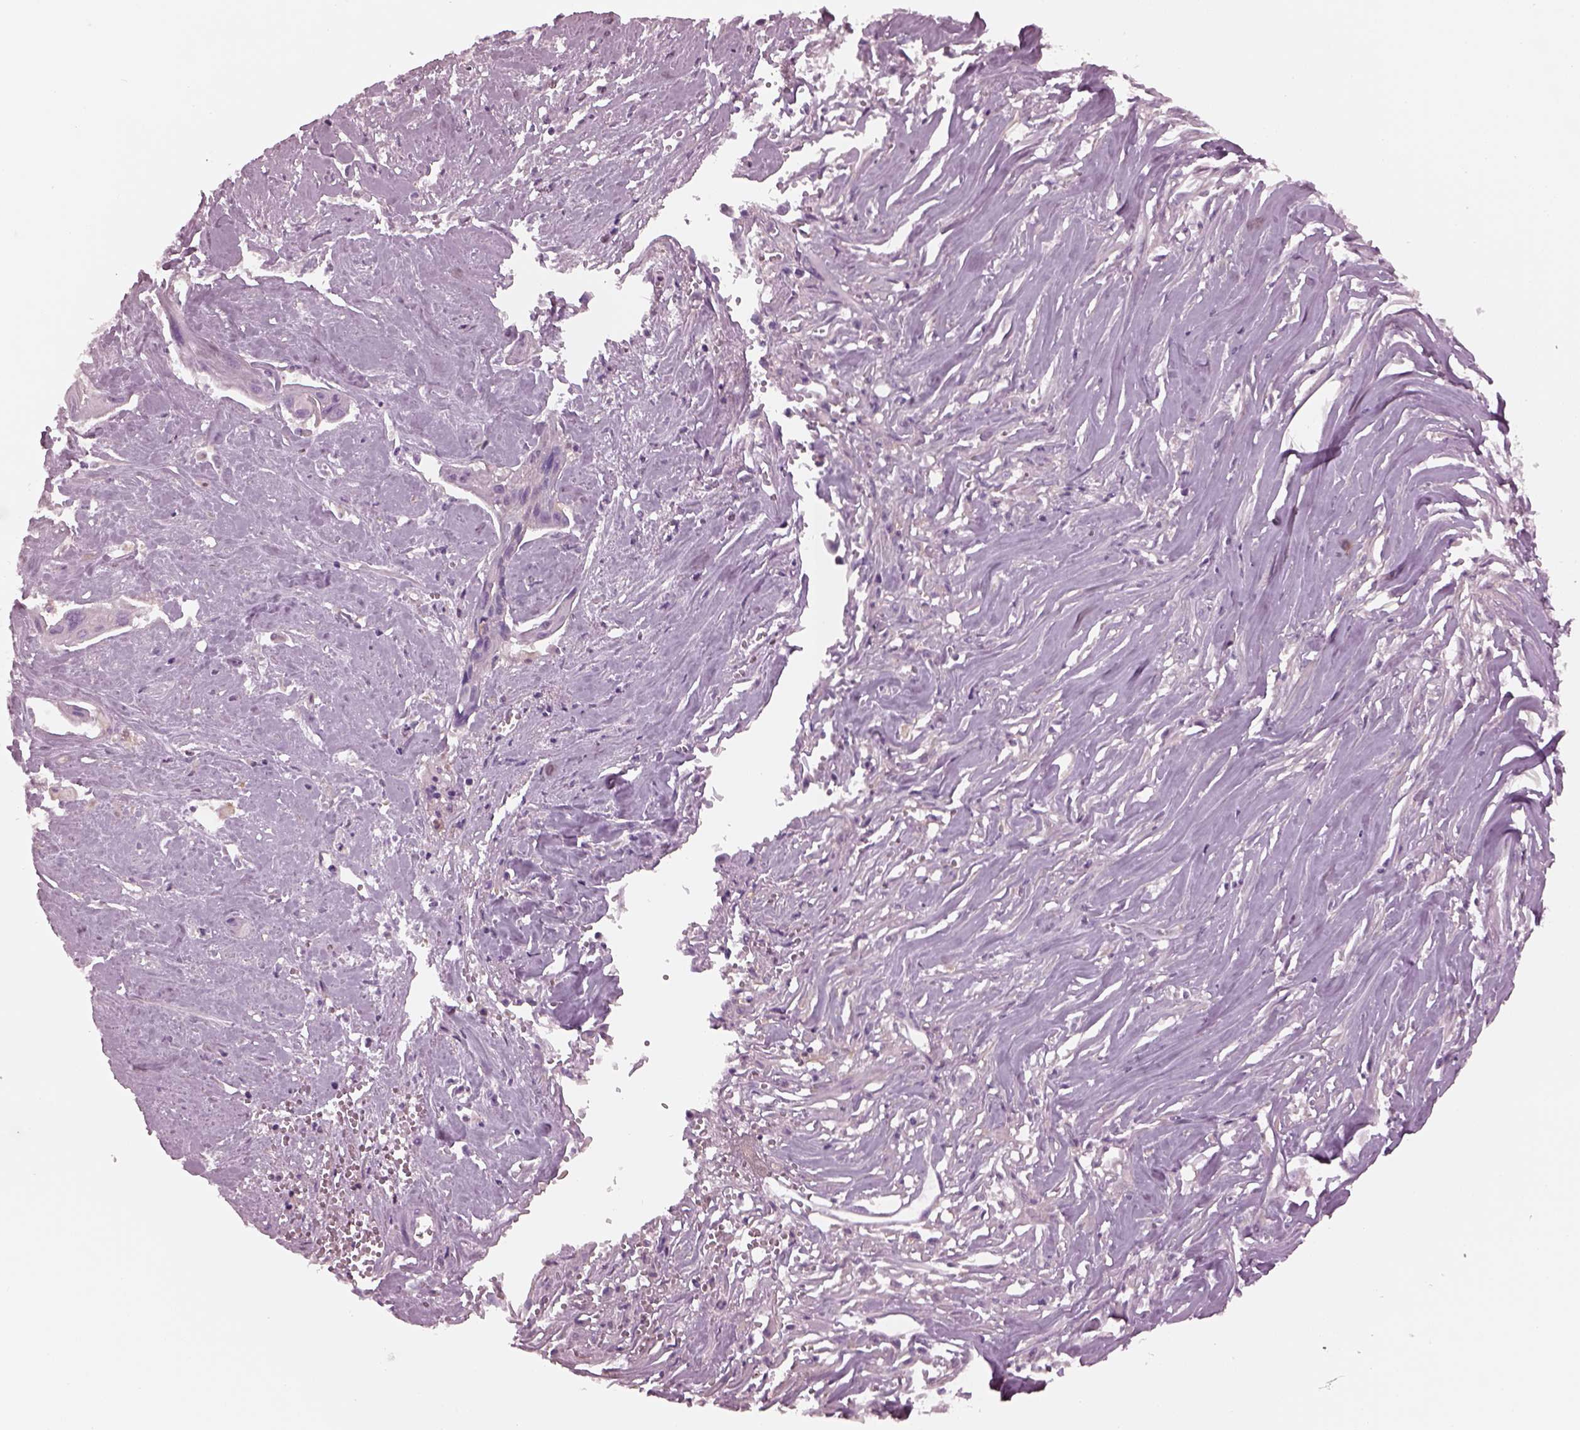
{"staining": {"intensity": "negative", "quantity": "none", "location": "none"}, "tissue": "cervical cancer", "cell_type": "Tumor cells", "image_type": "cancer", "snomed": [{"axis": "morphology", "description": "Squamous cell carcinoma, NOS"}, {"axis": "topography", "description": "Cervix"}], "caption": "A micrograph of cervical cancer stained for a protein demonstrates no brown staining in tumor cells.", "gene": "SHTN1", "patient": {"sex": "female", "age": 49}}